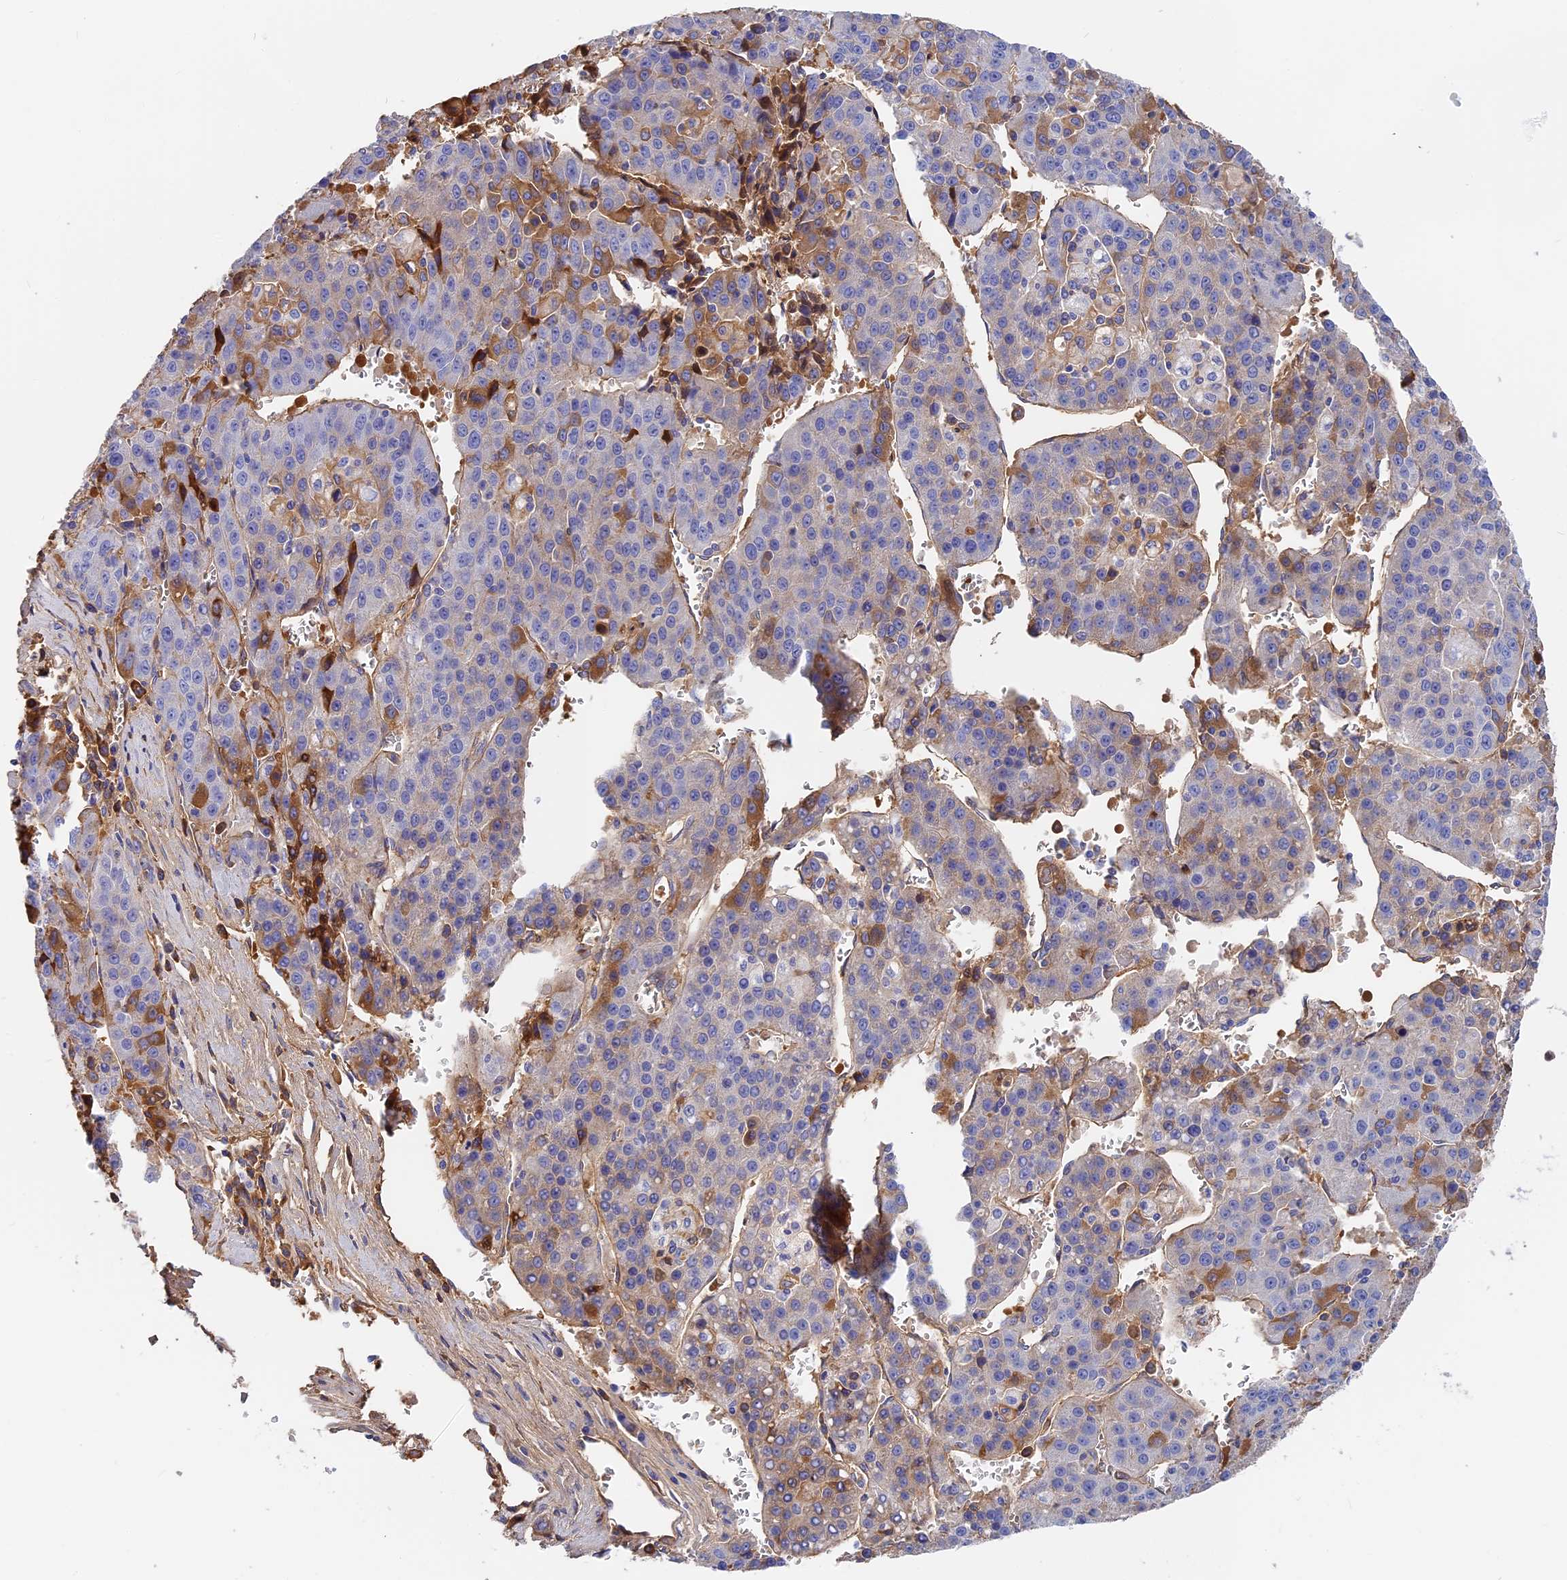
{"staining": {"intensity": "moderate", "quantity": "<25%", "location": "cytoplasmic/membranous"}, "tissue": "liver cancer", "cell_type": "Tumor cells", "image_type": "cancer", "snomed": [{"axis": "morphology", "description": "Carcinoma, Hepatocellular, NOS"}, {"axis": "topography", "description": "Liver"}], "caption": "Immunohistochemical staining of liver cancer (hepatocellular carcinoma) displays low levels of moderate cytoplasmic/membranous expression in approximately <25% of tumor cells.", "gene": "ITIH1", "patient": {"sex": "female", "age": 53}}